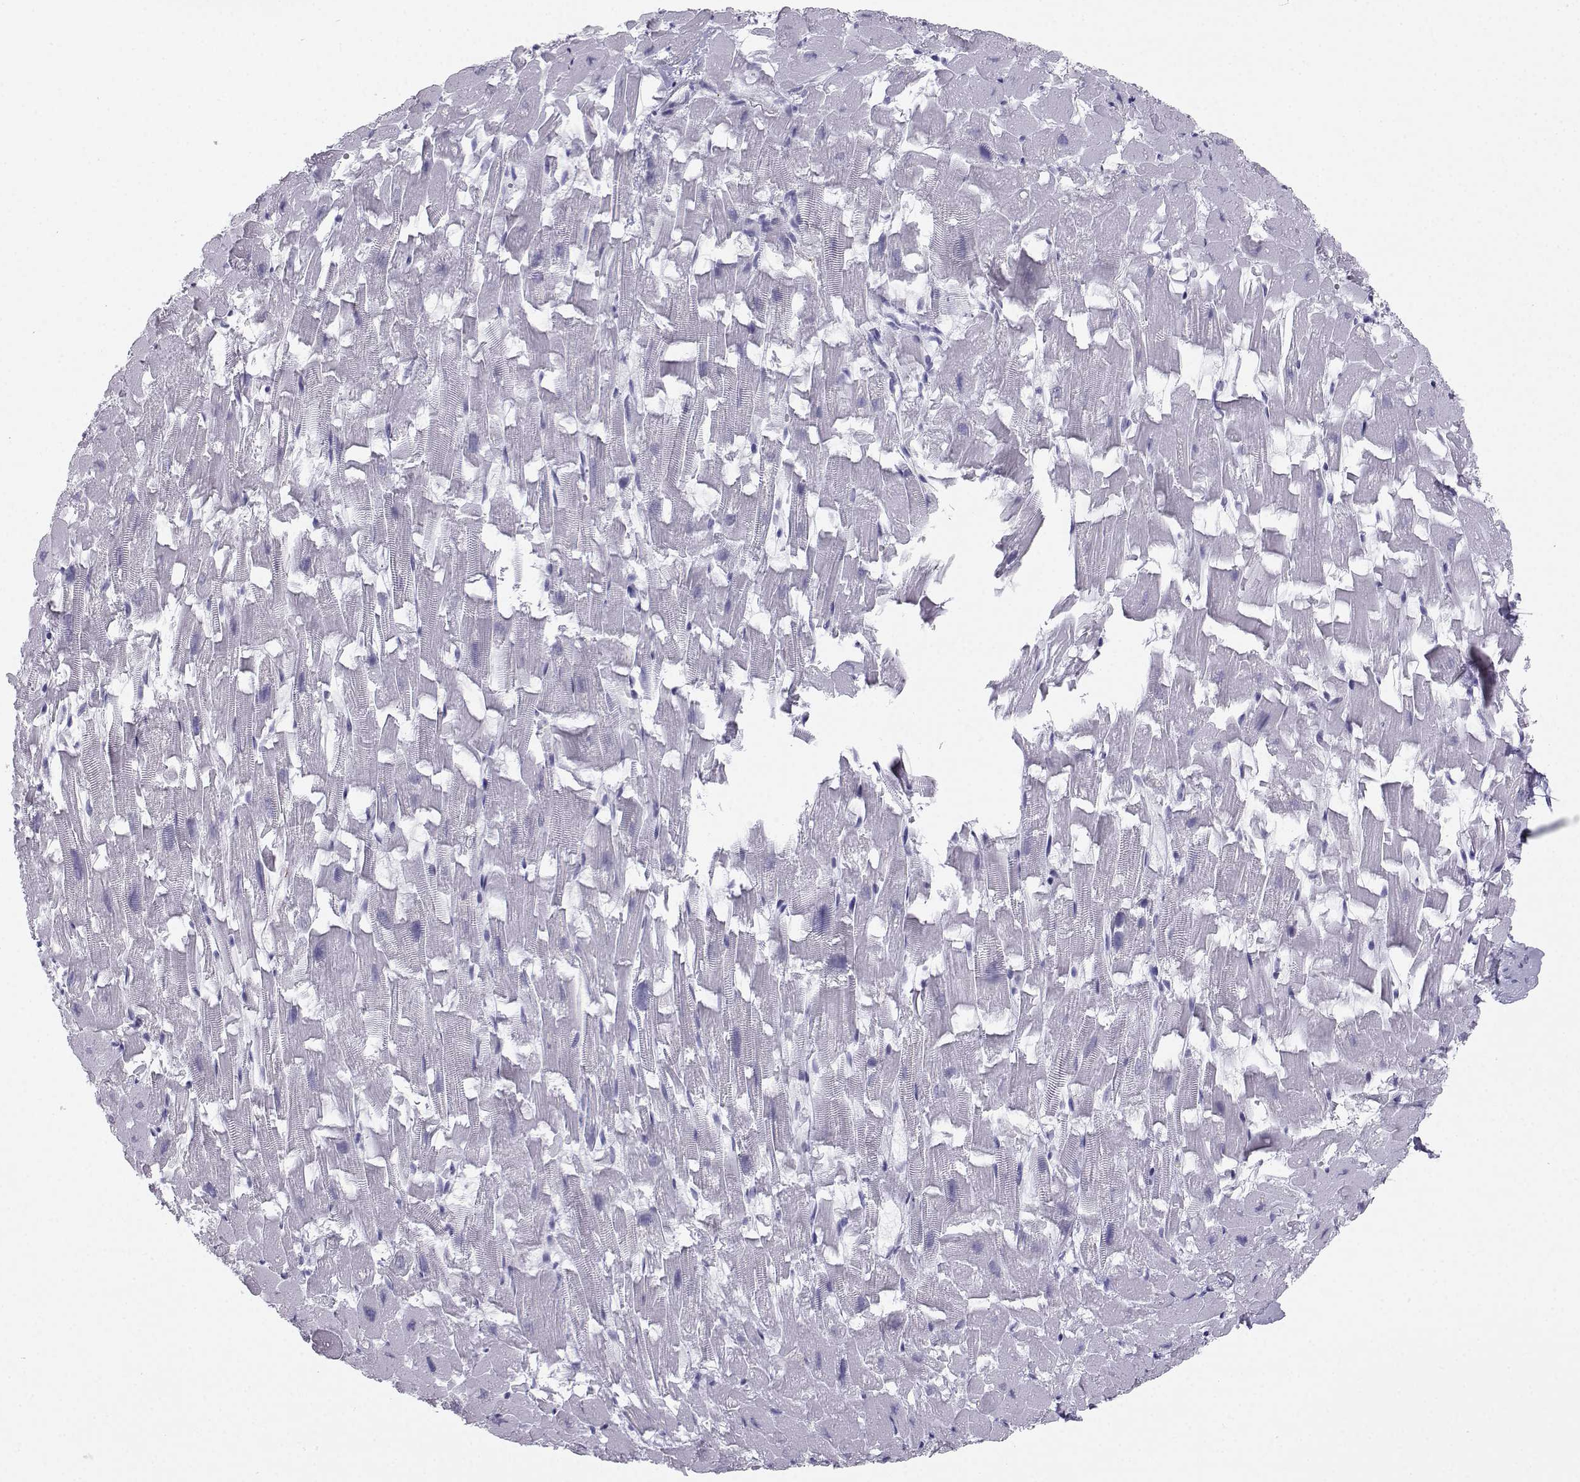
{"staining": {"intensity": "negative", "quantity": "none", "location": "none"}, "tissue": "heart muscle", "cell_type": "Cardiomyocytes", "image_type": "normal", "snomed": [{"axis": "morphology", "description": "Normal tissue, NOS"}, {"axis": "topography", "description": "Heart"}], "caption": "An immunohistochemistry image of benign heart muscle is shown. There is no staining in cardiomyocytes of heart muscle.", "gene": "SST", "patient": {"sex": "female", "age": 64}}